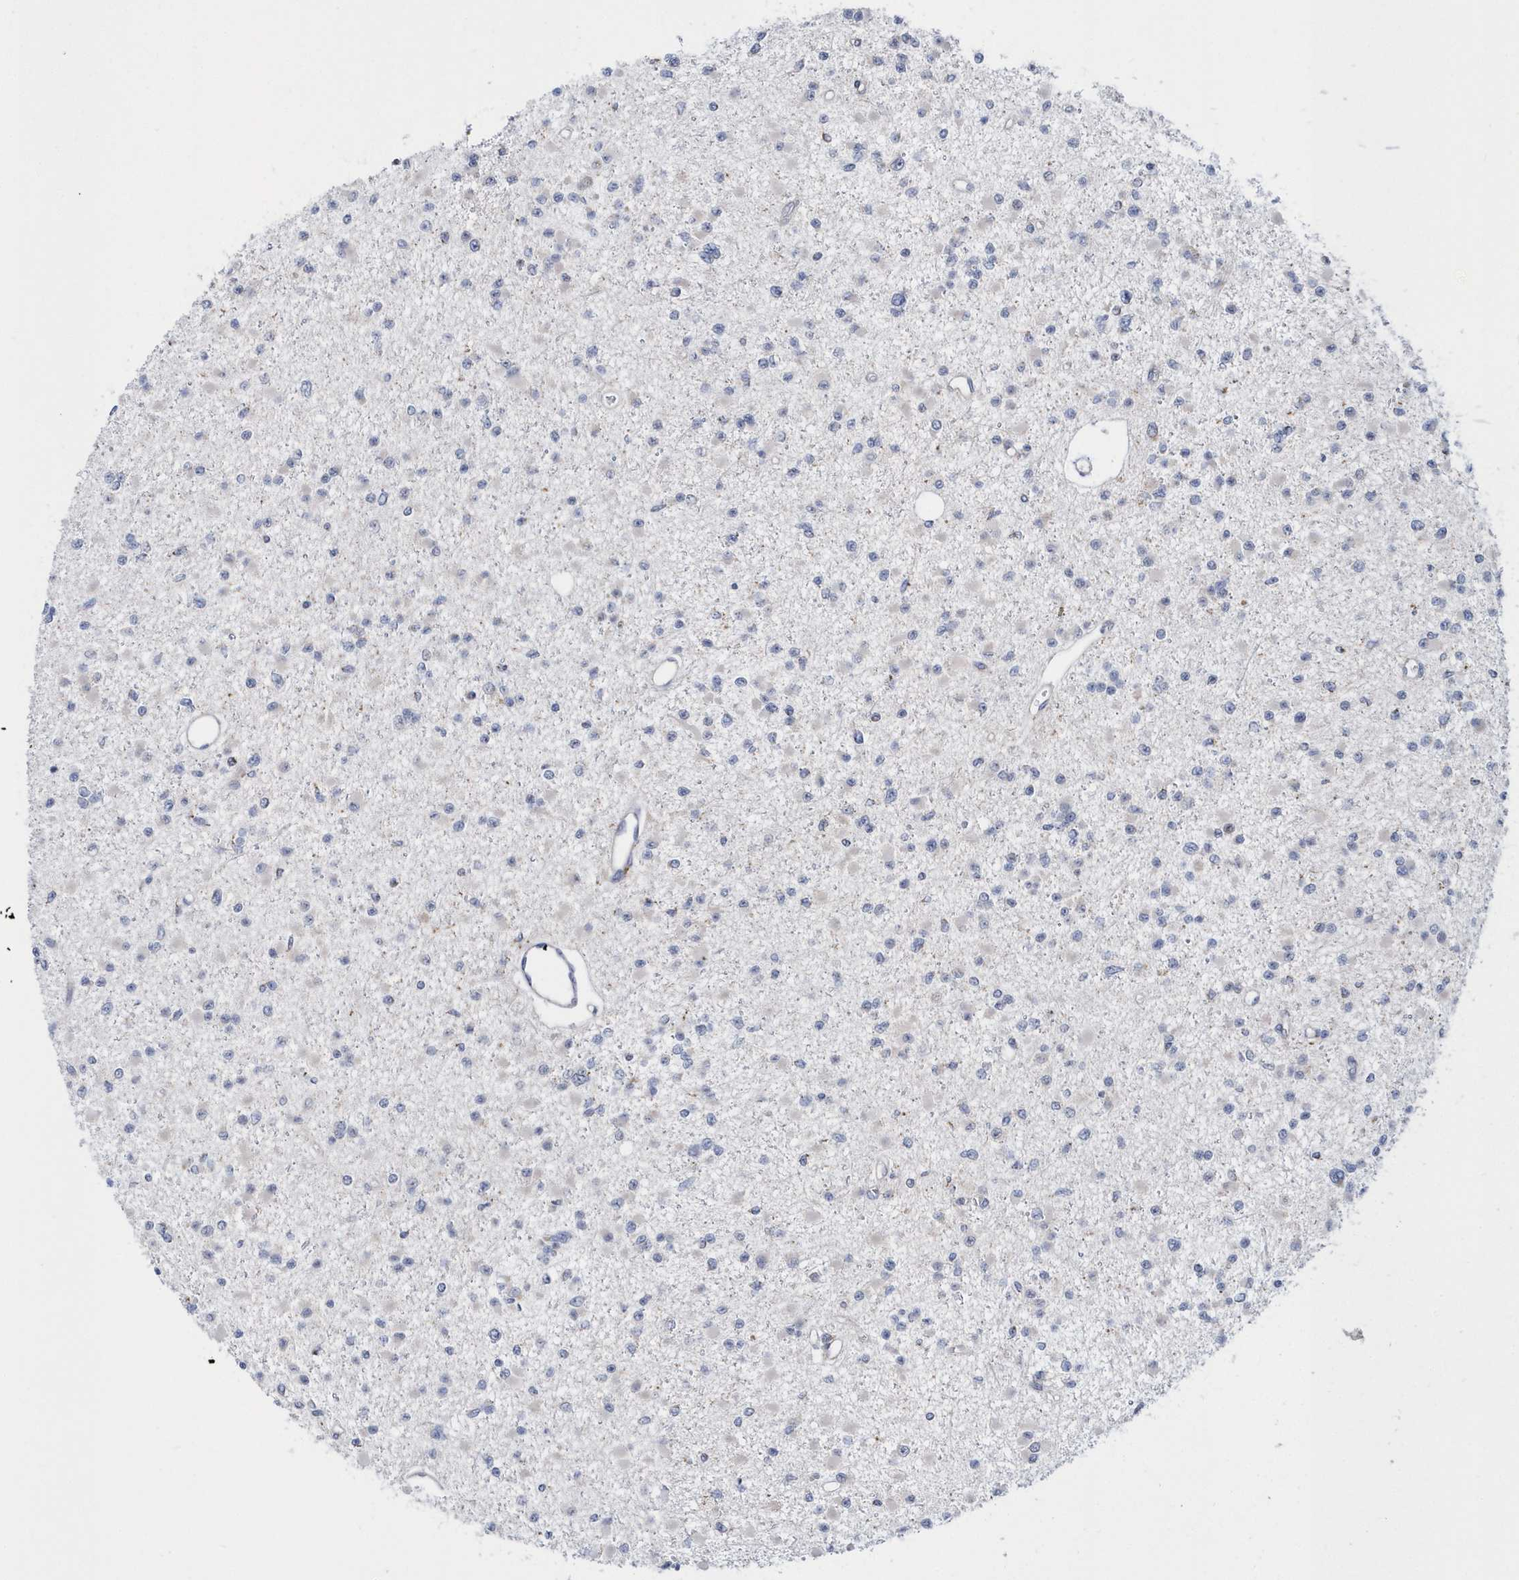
{"staining": {"intensity": "negative", "quantity": "none", "location": "none"}, "tissue": "glioma", "cell_type": "Tumor cells", "image_type": "cancer", "snomed": [{"axis": "morphology", "description": "Glioma, malignant, Low grade"}, {"axis": "topography", "description": "Brain"}], "caption": "Immunohistochemistry (IHC) photomicrograph of human glioma stained for a protein (brown), which displays no staining in tumor cells. (DAB (3,3'-diaminobenzidine) immunohistochemistry (IHC), high magnification).", "gene": "SPATA5", "patient": {"sex": "female", "age": 22}}